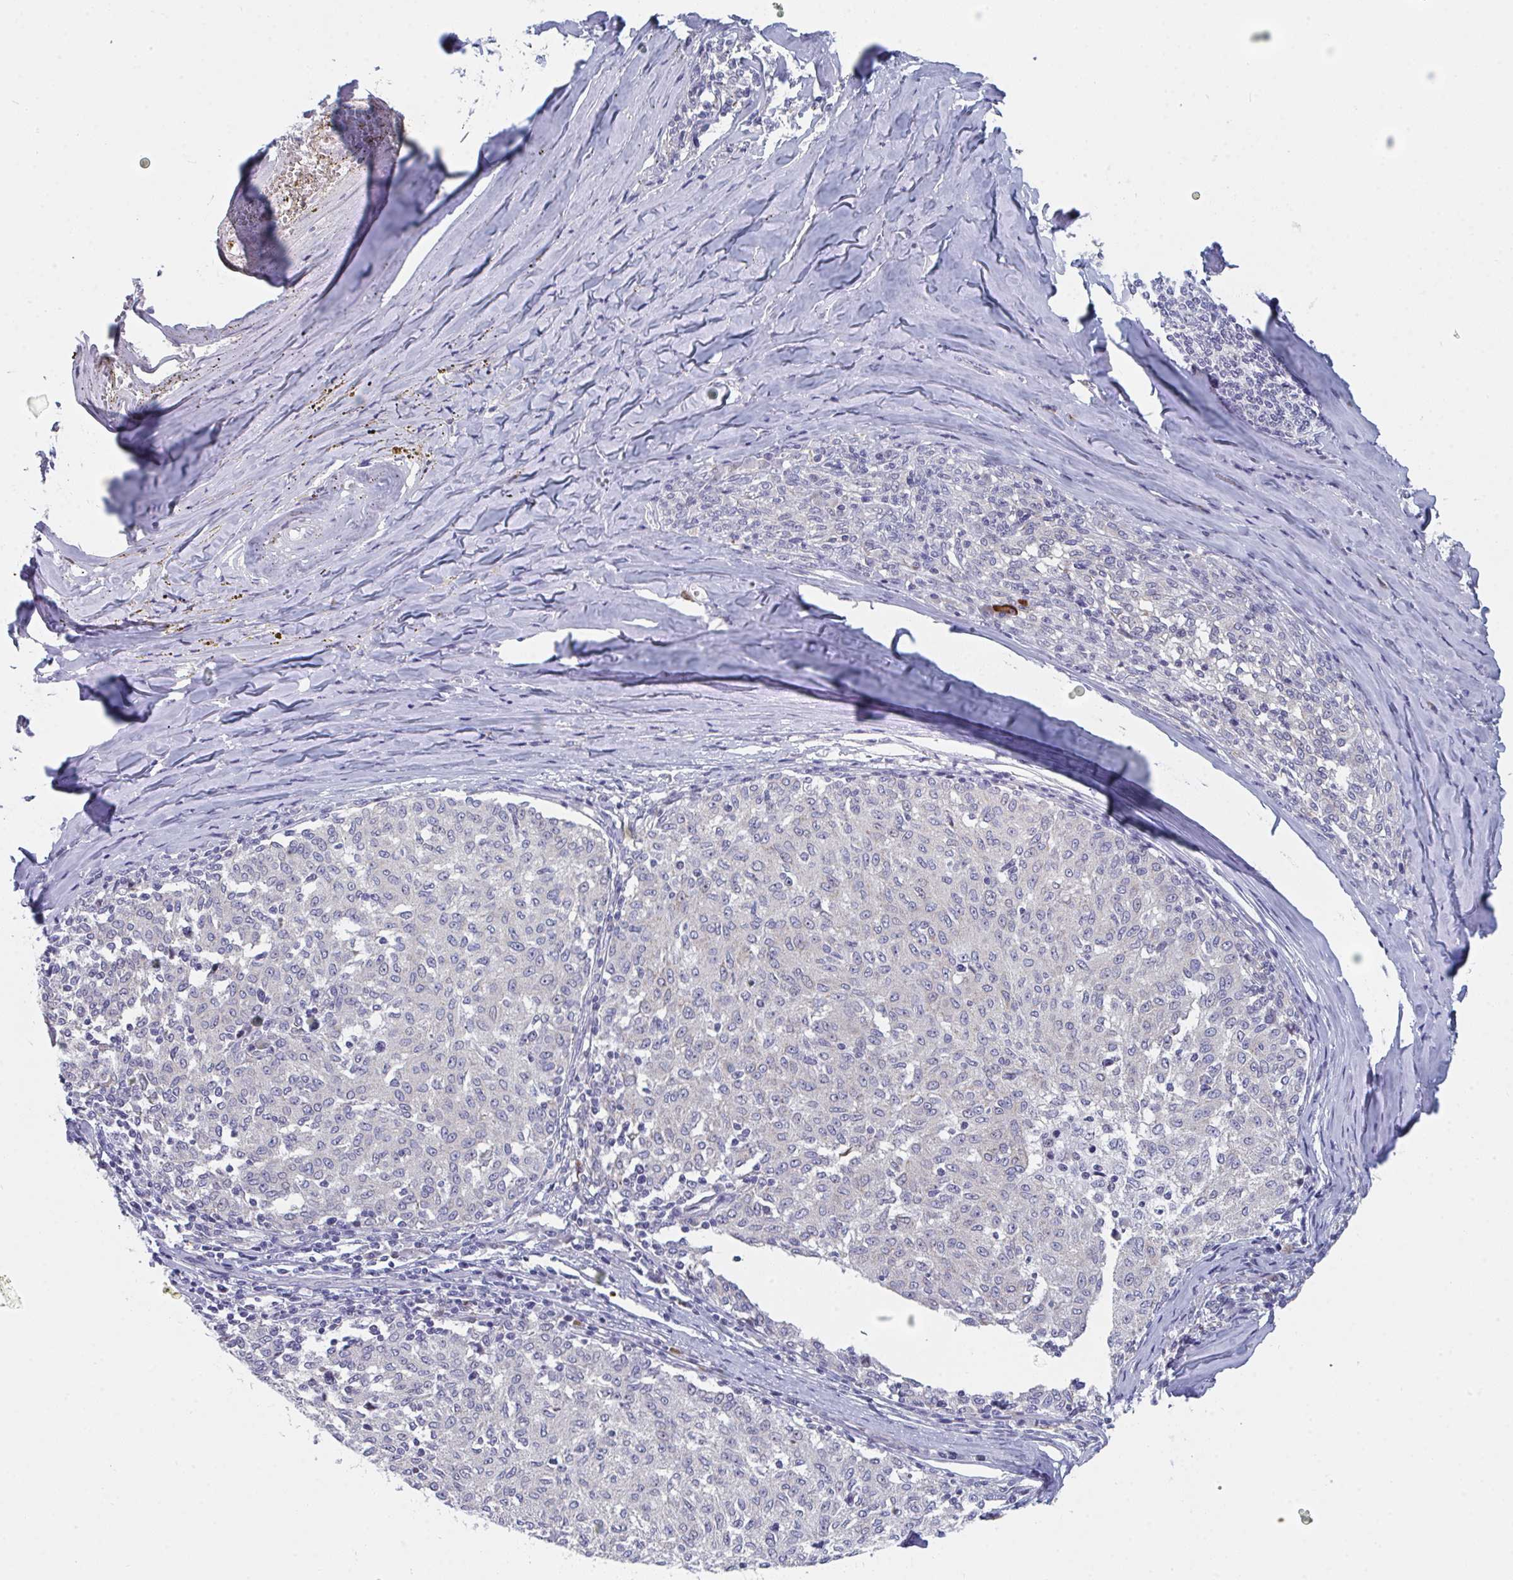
{"staining": {"intensity": "negative", "quantity": "none", "location": "none"}, "tissue": "melanoma", "cell_type": "Tumor cells", "image_type": "cancer", "snomed": [{"axis": "morphology", "description": "Malignant melanoma, NOS"}, {"axis": "topography", "description": "Skin"}], "caption": "Tumor cells show no significant protein positivity in melanoma.", "gene": "CENPT", "patient": {"sex": "female", "age": 72}}